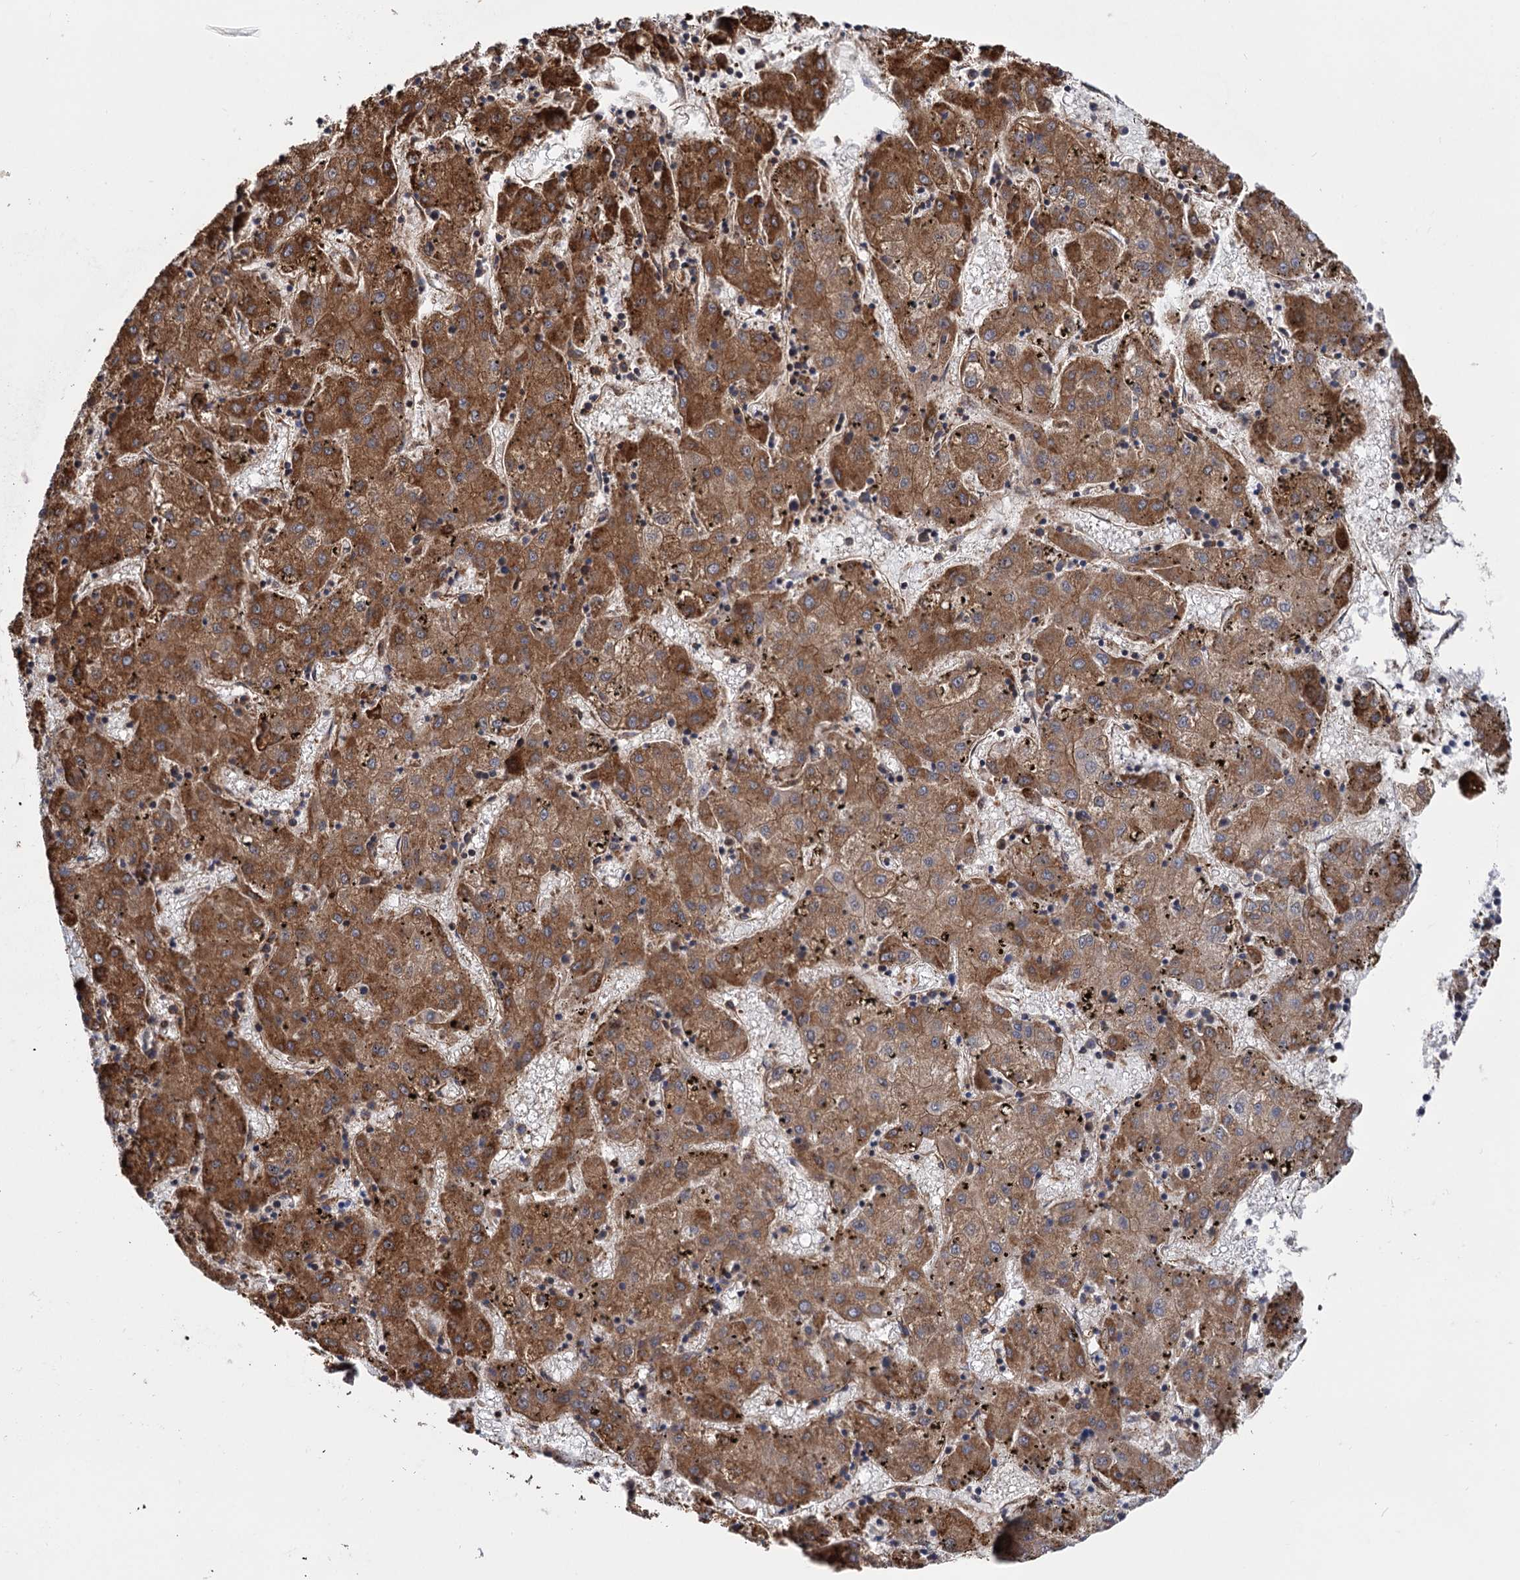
{"staining": {"intensity": "moderate", "quantity": ">75%", "location": "cytoplasmic/membranous"}, "tissue": "liver cancer", "cell_type": "Tumor cells", "image_type": "cancer", "snomed": [{"axis": "morphology", "description": "Carcinoma, Hepatocellular, NOS"}, {"axis": "topography", "description": "Liver"}], "caption": "Hepatocellular carcinoma (liver) was stained to show a protein in brown. There is medium levels of moderate cytoplasmic/membranous positivity in approximately >75% of tumor cells.", "gene": "ATP8B4", "patient": {"sex": "male", "age": 72}}